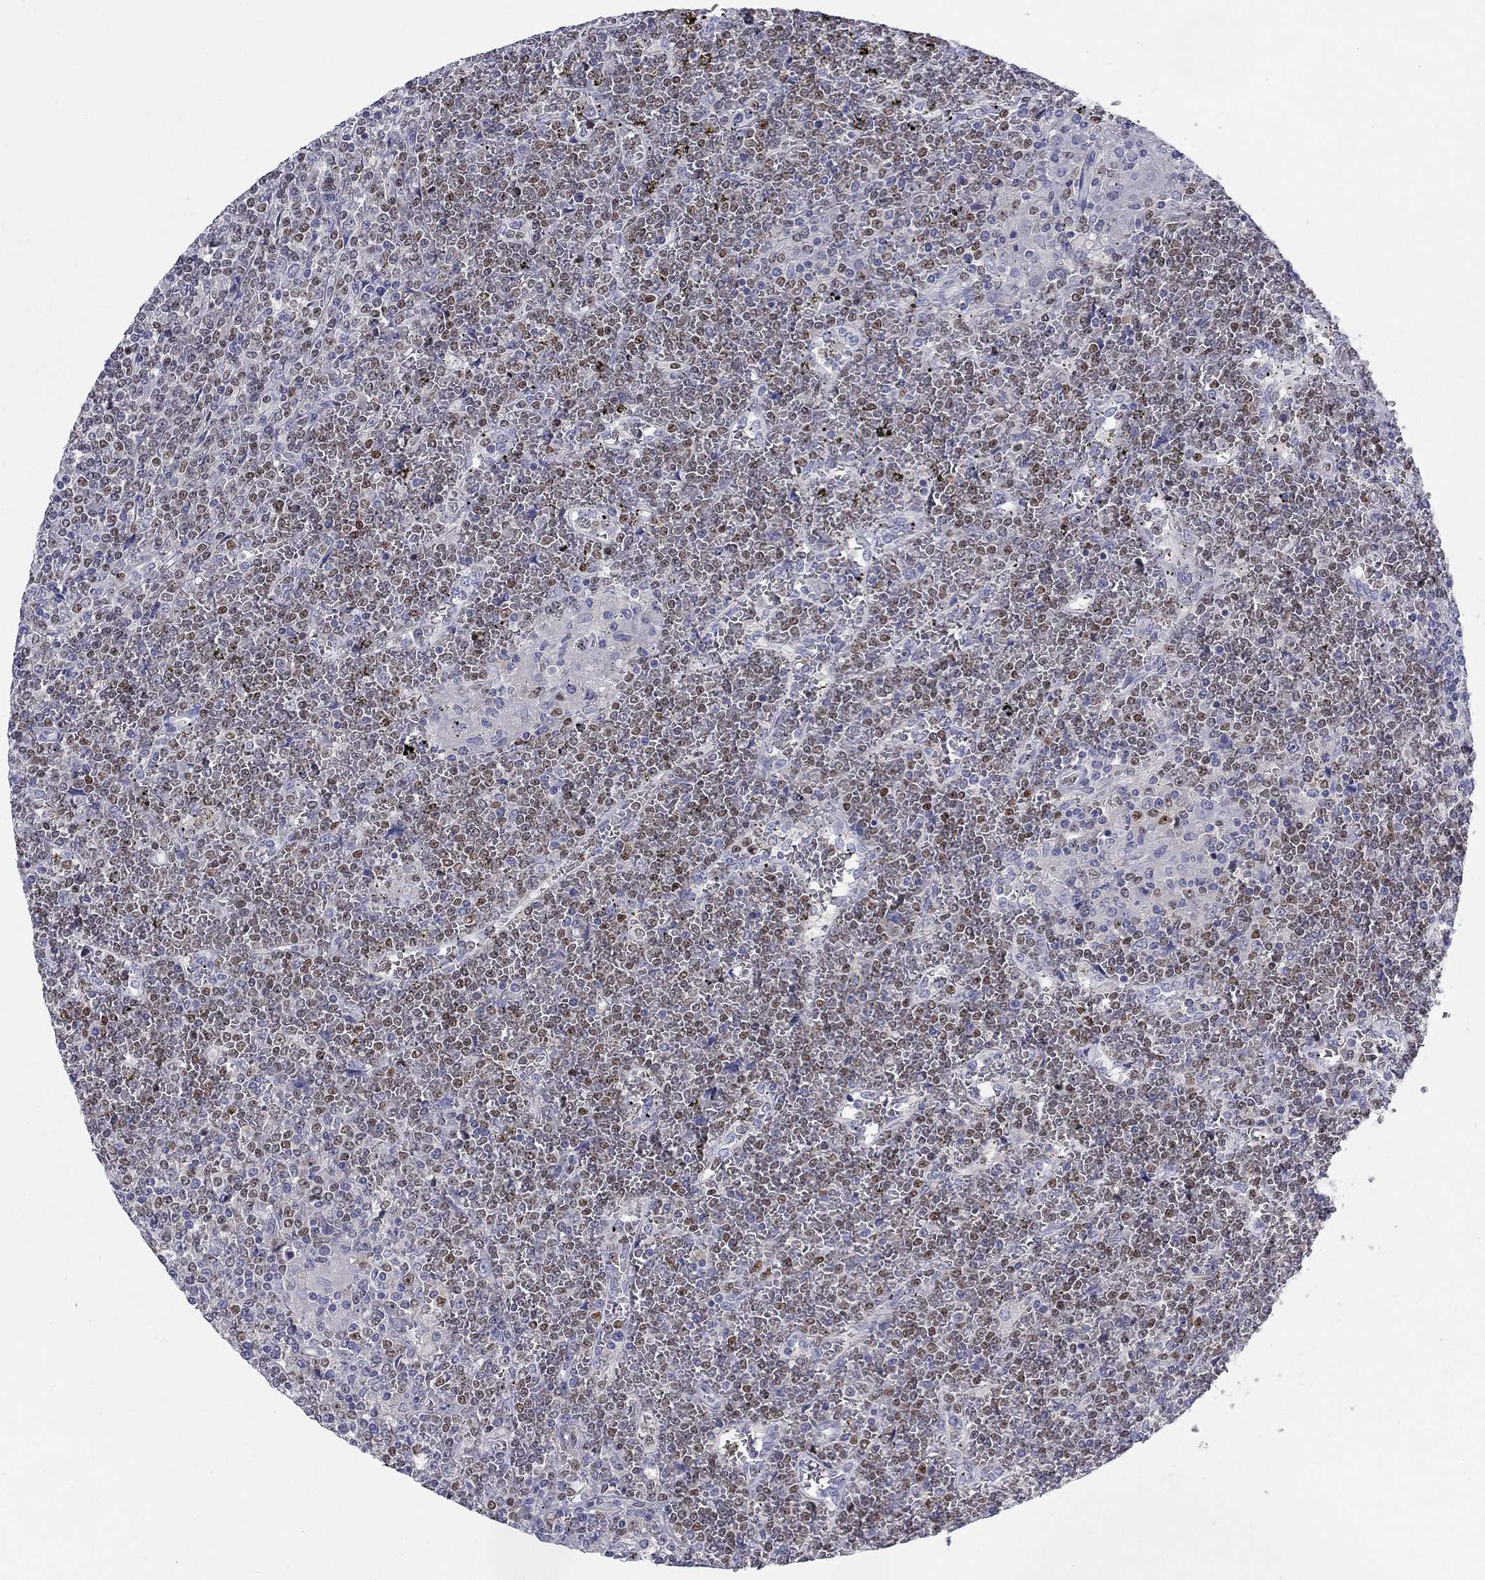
{"staining": {"intensity": "weak", "quantity": "25%-75%", "location": "nuclear"}, "tissue": "lymphoma", "cell_type": "Tumor cells", "image_type": "cancer", "snomed": [{"axis": "morphology", "description": "Malignant lymphoma, non-Hodgkin's type, Low grade"}, {"axis": "topography", "description": "Spleen"}], "caption": "Human malignant lymphoma, non-Hodgkin's type (low-grade) stained with a protein marker displays weak staining in tumor cells.", "gene": "CACNA1A", "patient": {"sex": "female", "age": 19}}